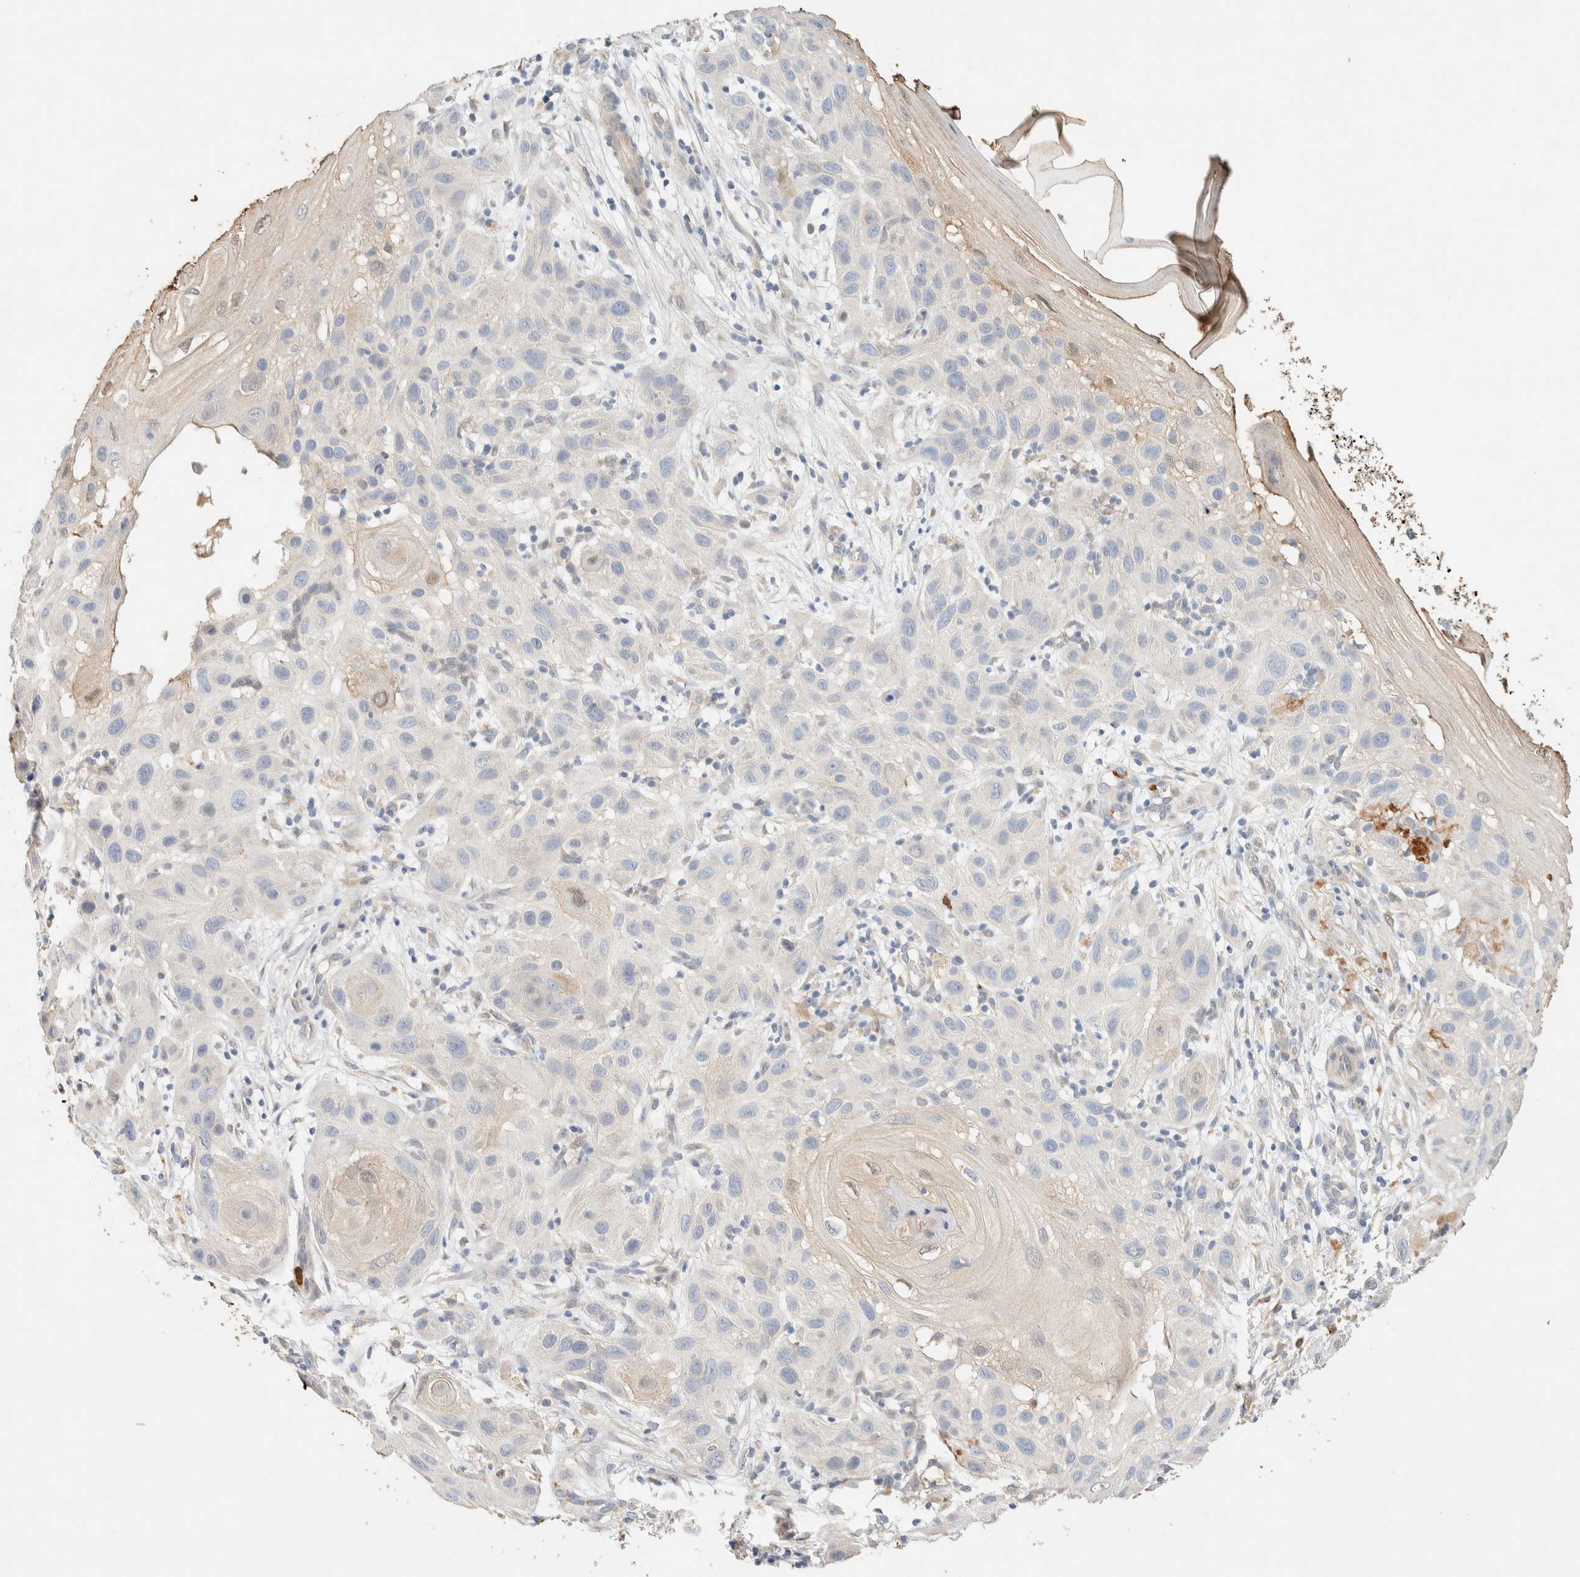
{"staining": {"intensity": "negative", "quantity": "none", "location": "none"}, "tissue": "skin cancer", "cell_type": "Tumor cells", "image_type": "cancer", "snomed": [{"axis": "morphology", "description": "Squamous cell carcinoma, NOS"}, {"axis": "topography", "description": "Skin"}], "caption": "Immunohistochemistry histopathology image of human skin squamous cell carcinoma stained for a protein (brown), which exhibits no staining in tumor cells. (Stains: DAB (3,3'-diaminobenzidine) immunohistochemistry with hematoxylin counter stain, Microscopy: brightfield microscopy at high magnification).", "gene": "TTC3", "patient": {"sex": "female", "age": 96}}